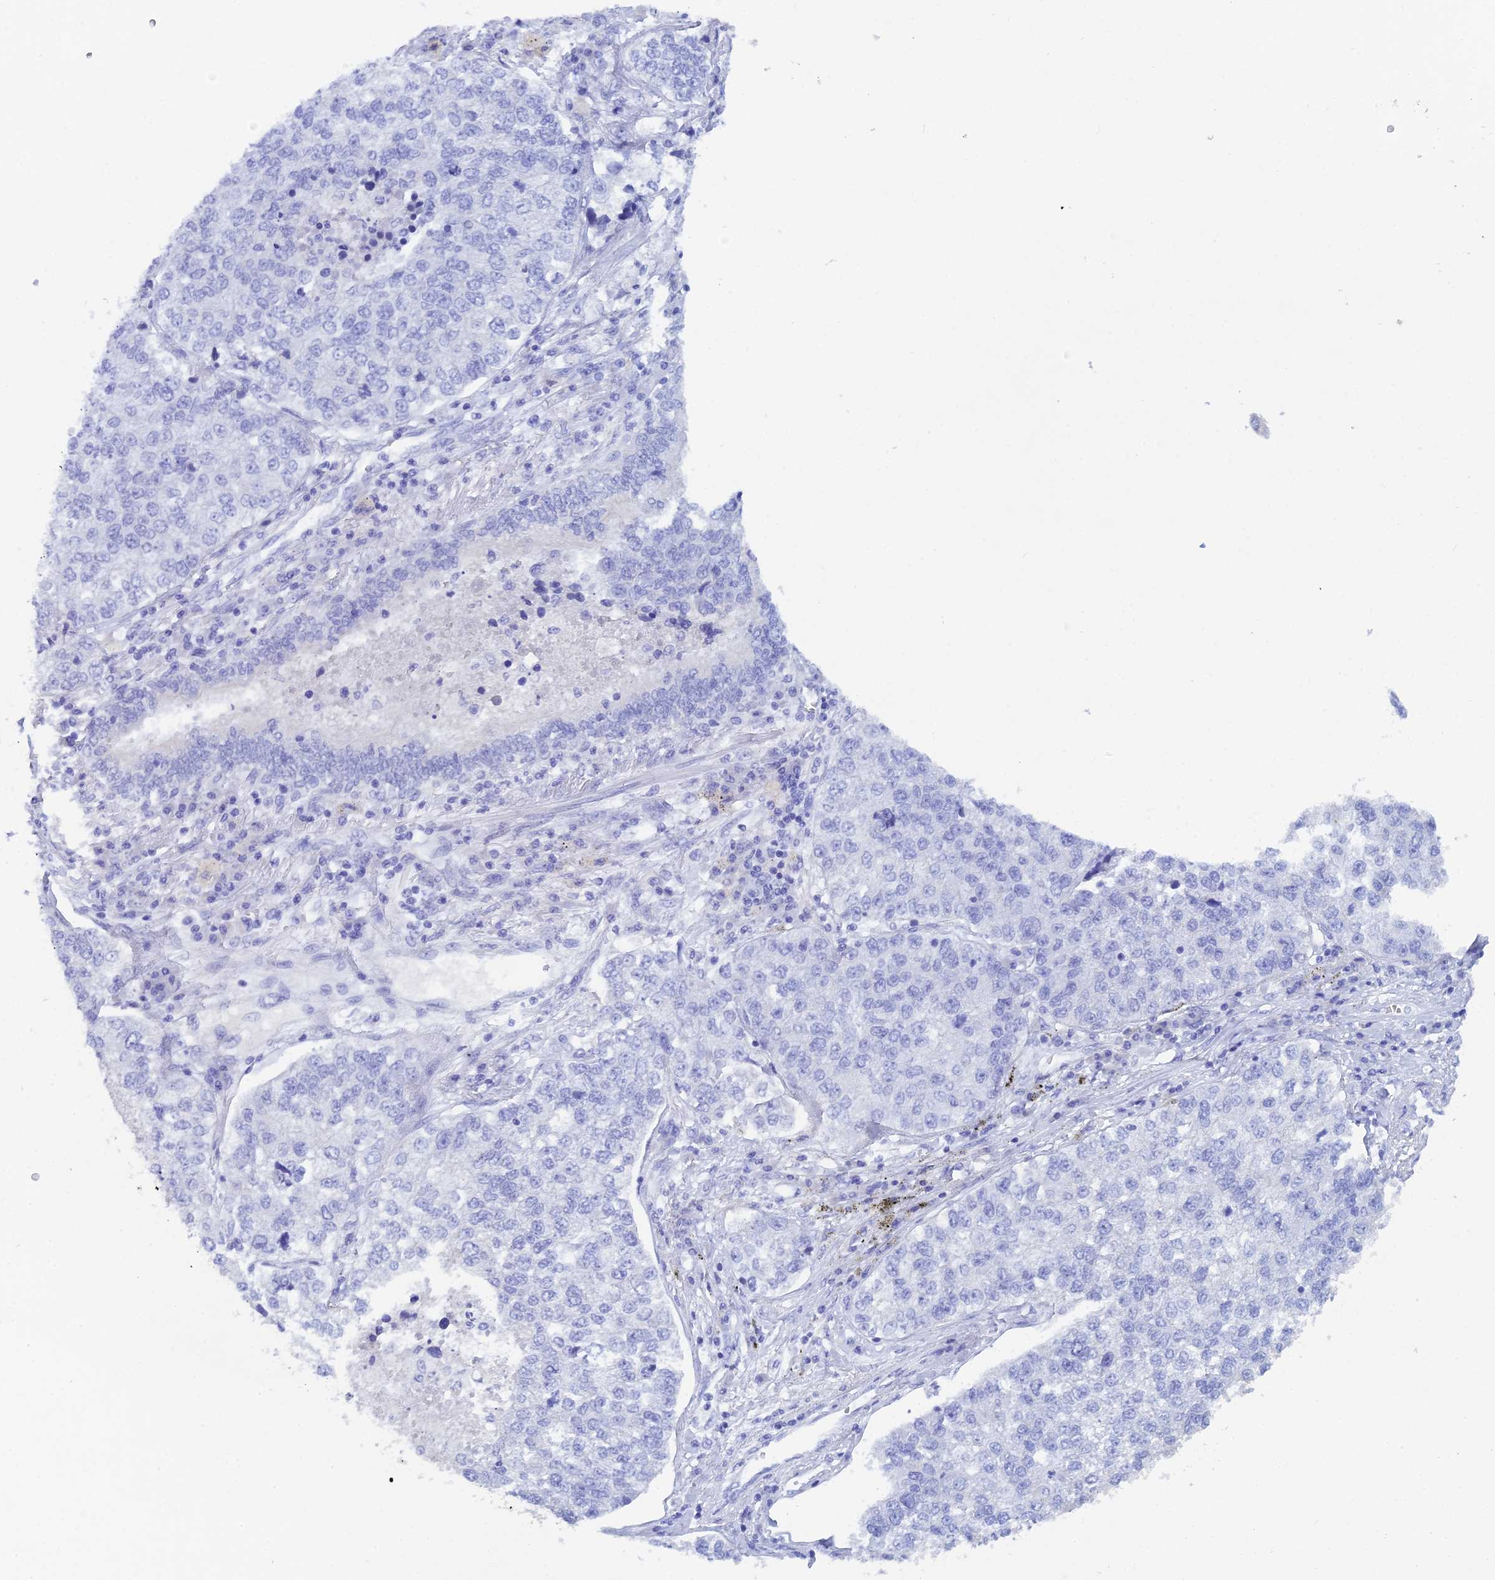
{"staining": {"intensity": "negative", "quantity": "none", "location": "none"}, "tissue": "lung cancer", "cell_type": "Tumor cells", "image_type": "cancer", "snomed": [{"axis": "morphology", "description": "Adenocarcinoma, NOS"}, {"axis": "topography", "description": "Lung"}], "caption": "High power microscopy micrograph of an immunohistochemistry image of lung cancer (adenocarcinoma), revealing no significant positivity in tumor cells. (IHC, brightfield microscopy, high magnification).", "gene": "REG1A", "patient": {"sex": "male", "age": 49}}